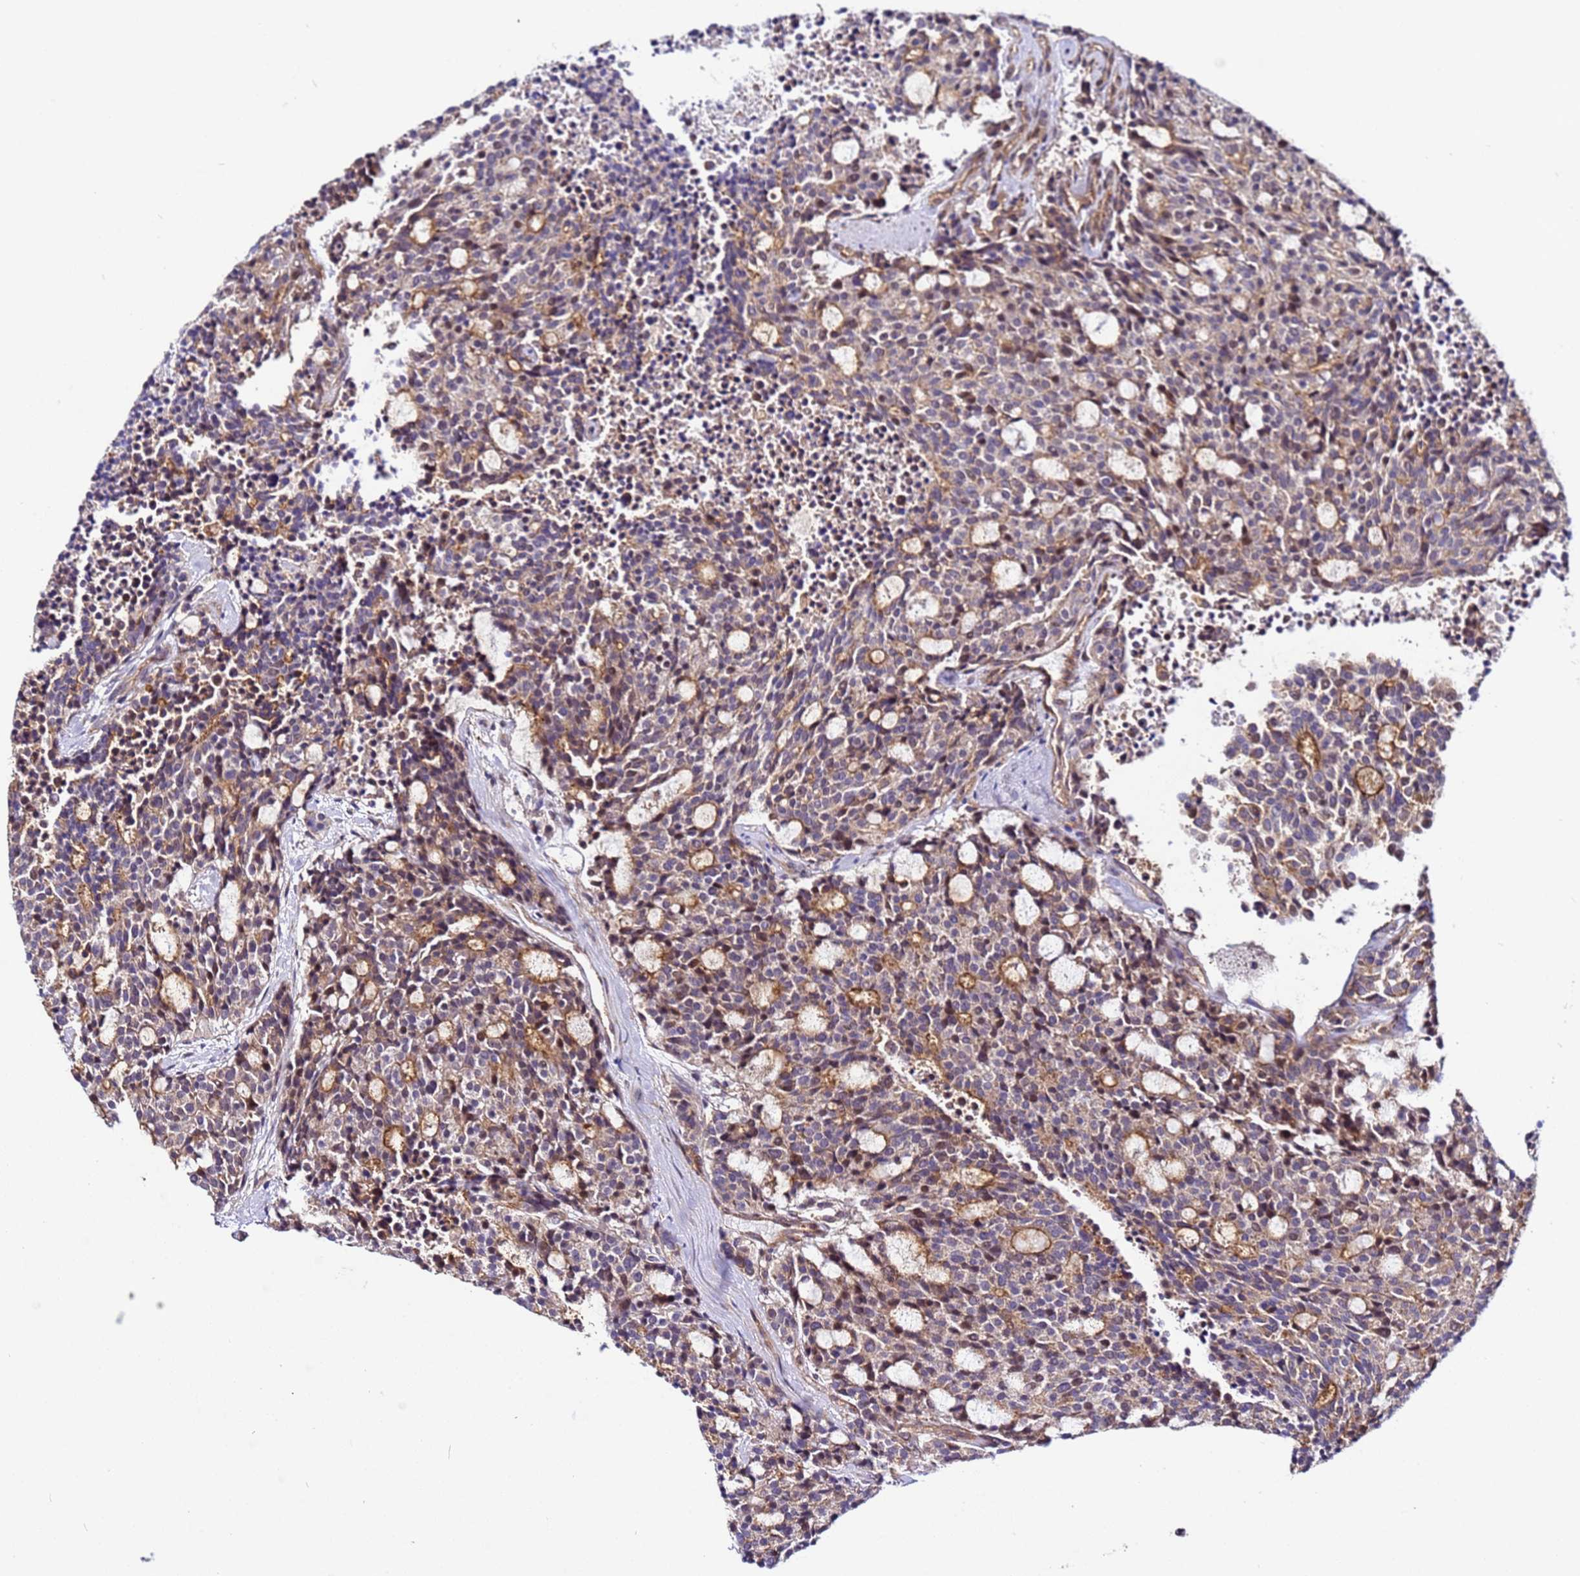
{"staining": {"intensity": "moderate", "quantity": ">75%", "location": "cytoplasmic/membranous"}, "tissue": "carcinoid", "cell_type": "Tumor cells", "image_type": "cancer", "snomed": [{"axis": "morphology", "description": "Carcinoid, malignant, NOS"}, {"axis": "topography", "description": "Pancreas"}], "caption": "A photomicrograph showing moderate cytoplasmic/membranous staining in approximately >75% of tumor cells in malignant carcinoid, as visualized by brown immunohistochemical staining.", "gene": "STK38", "patient": {"sex": "female", "age": 54}}